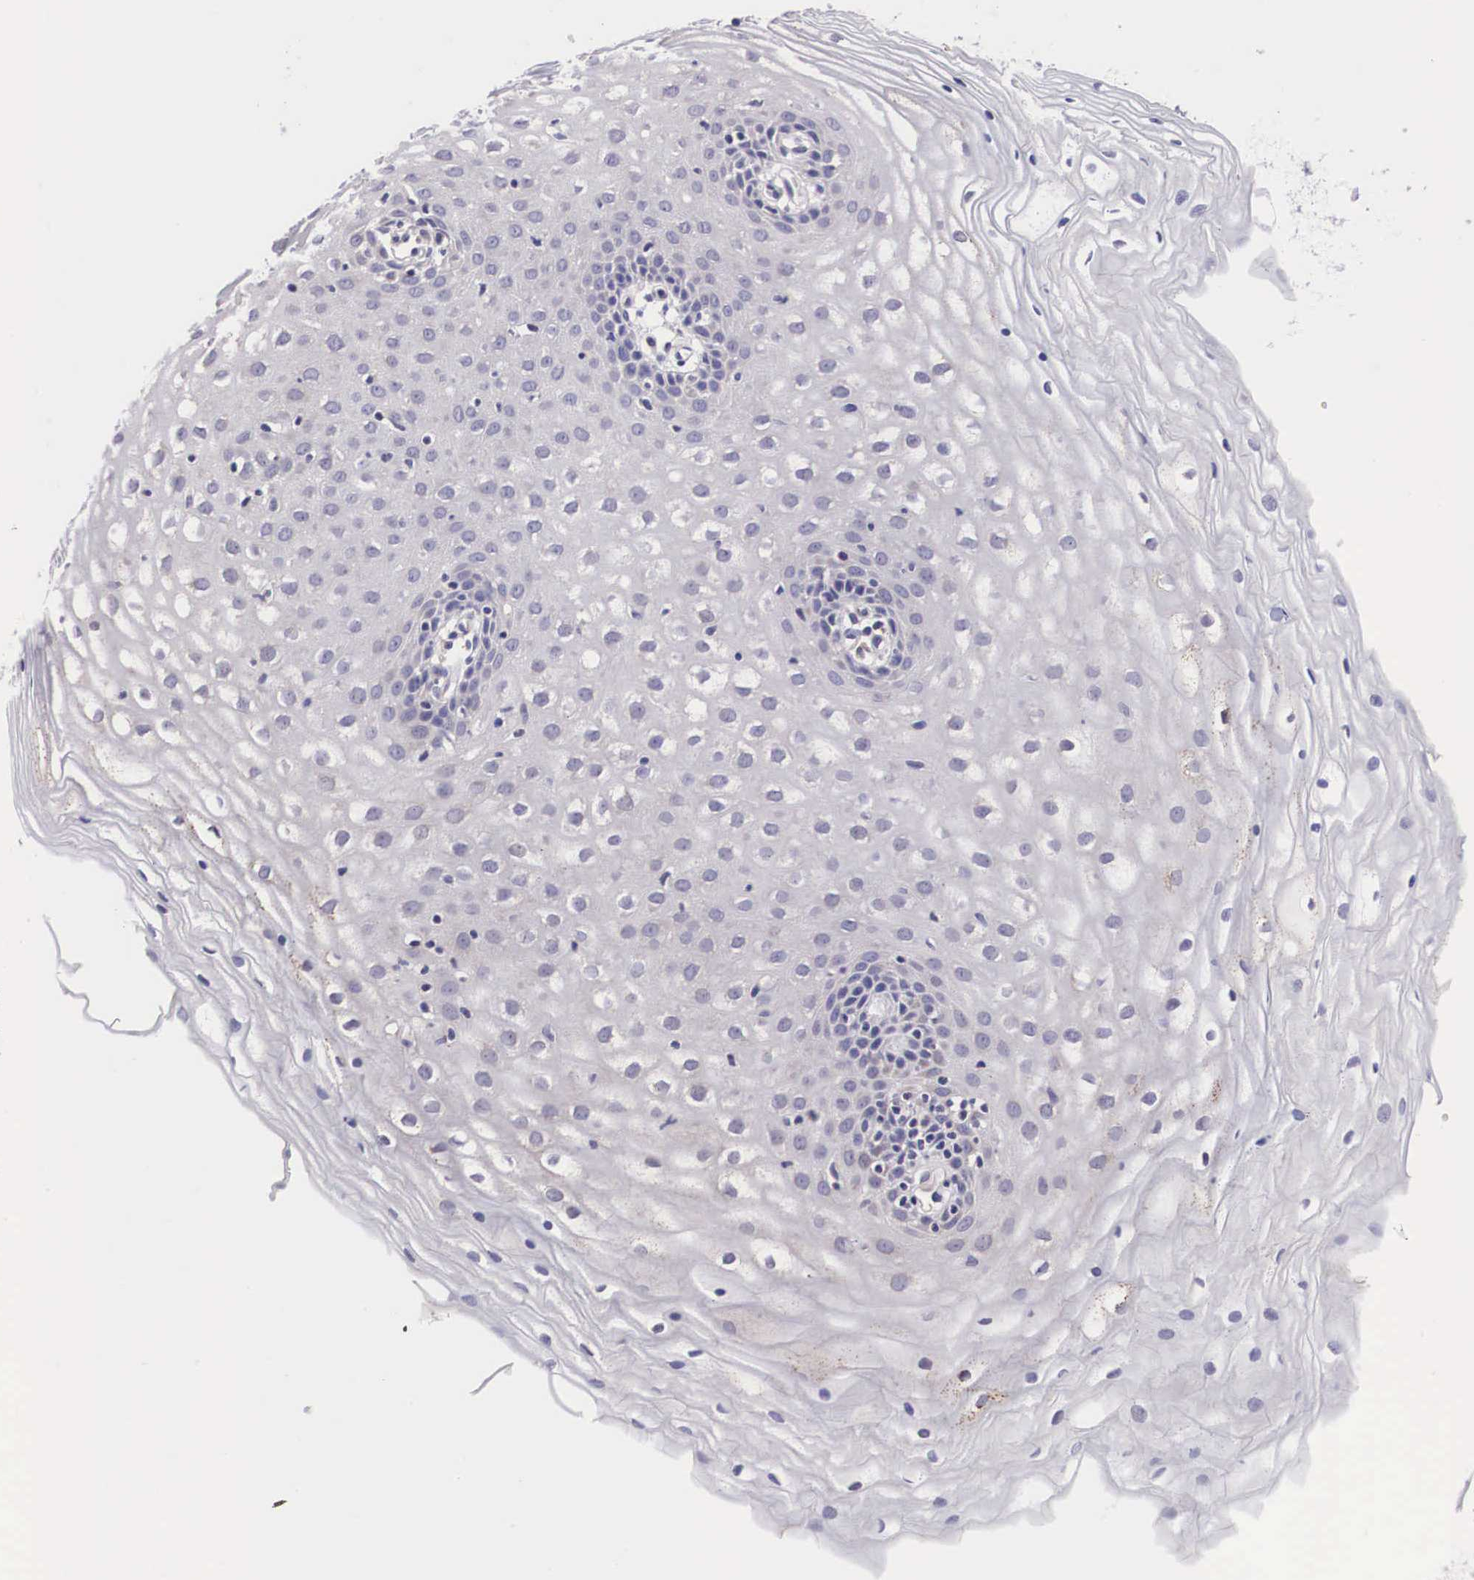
{"staining": {"intensity": "negative", "quantity": "none", "location": "none"}, "tissue": "cervix", "cell_type": "Glandular cells", "image_type": "normal", "snomed": [{"axis": "morphology", "description": "Normal tissue, NOS"}, {"axis": "topography", "description": "Cervix"}], "caption": "Immunohistochemistry photomicrograph of benign cervix: human cervix stained with DAB shows no significant protein expression in glandular cells. The staining was performed using DAB (3,3'-diaminobenzidine) to visualize the protein expression in brown, while the nuclei were stained in blue with hematoxylin (Magnification: 20x).", "gene": "ARG2", "patient": {"sex": "female", "age": 53}}